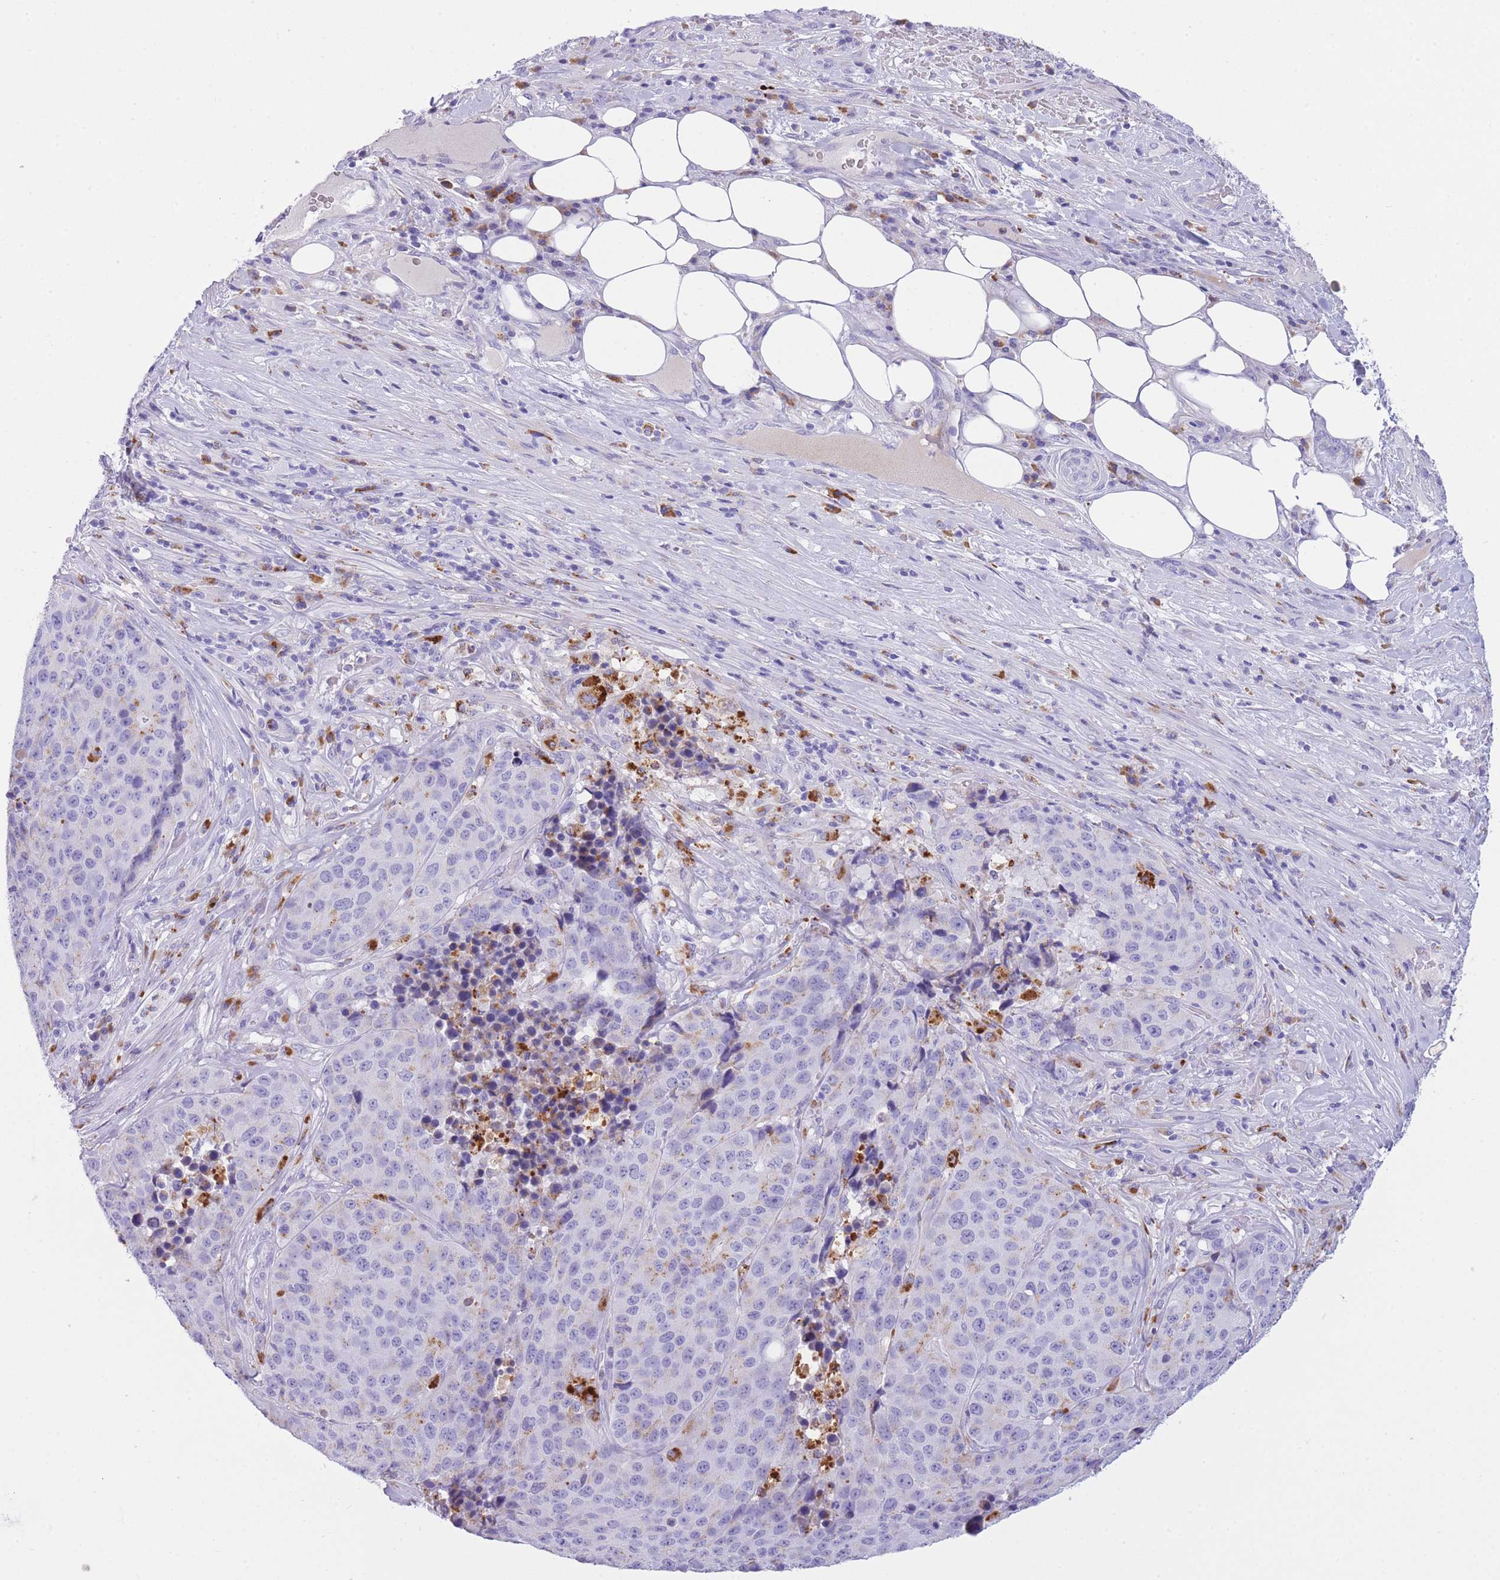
{"staining": {"intensity": "weak", "quantity": "<25%", "location": "cytoplasmic/membranous"}, "tissue": "stomach cancer", "cell_type": "Tumor cells", "image_type": "cancer", "snomed": [{"axis": "morphology", "description": "Adenocarcinoma, NOS"}, {"axis": "topography", "description": "Stomach"}], "caption": "This is an immunohistochemistry histopathology image of adenocarcinoma (stomach). There is no staining in tumor cells.", "gene": "PLBD1", "patient": {"sex": "male", "age": 71}}